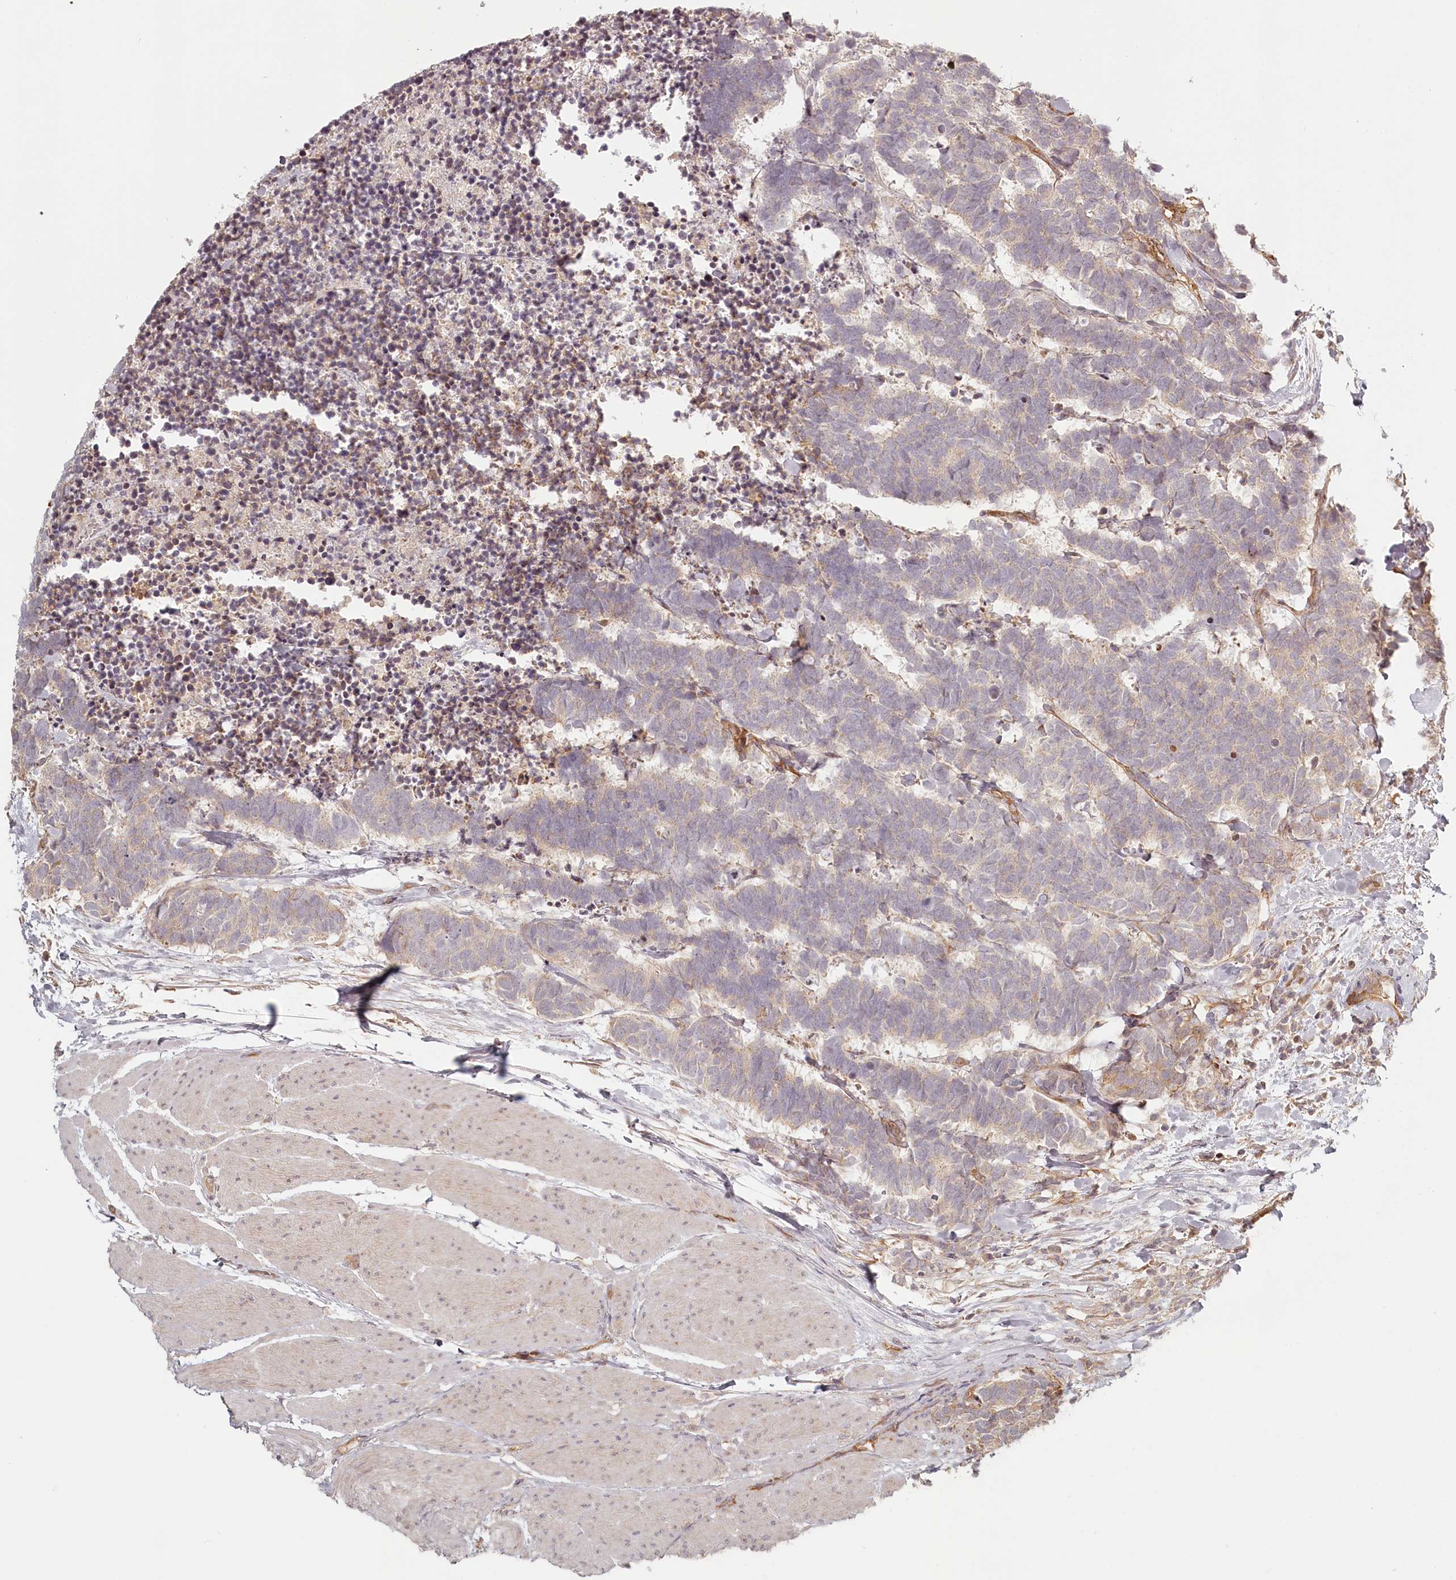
{"staining": {"intensity": "negative", "quantity": "none", "location": "none"}, "tissue": "carcinoid", "cell_type": "Tumor cells", "image_type": "cancer", "snomed": [{"axis": "morphology", "description": "Carcinoma, NOS"}, {"axis": "morphology", "description": "Carcinoid, malignant, NOS"}, {"axis": "topography", "description": "Urinary bladder"}], "caption": "Tumor cells are negative for brown protein staining in carcinoid (malignant).", "gene": "TMIE", "patient": {"sex": "male", "age": 57}}